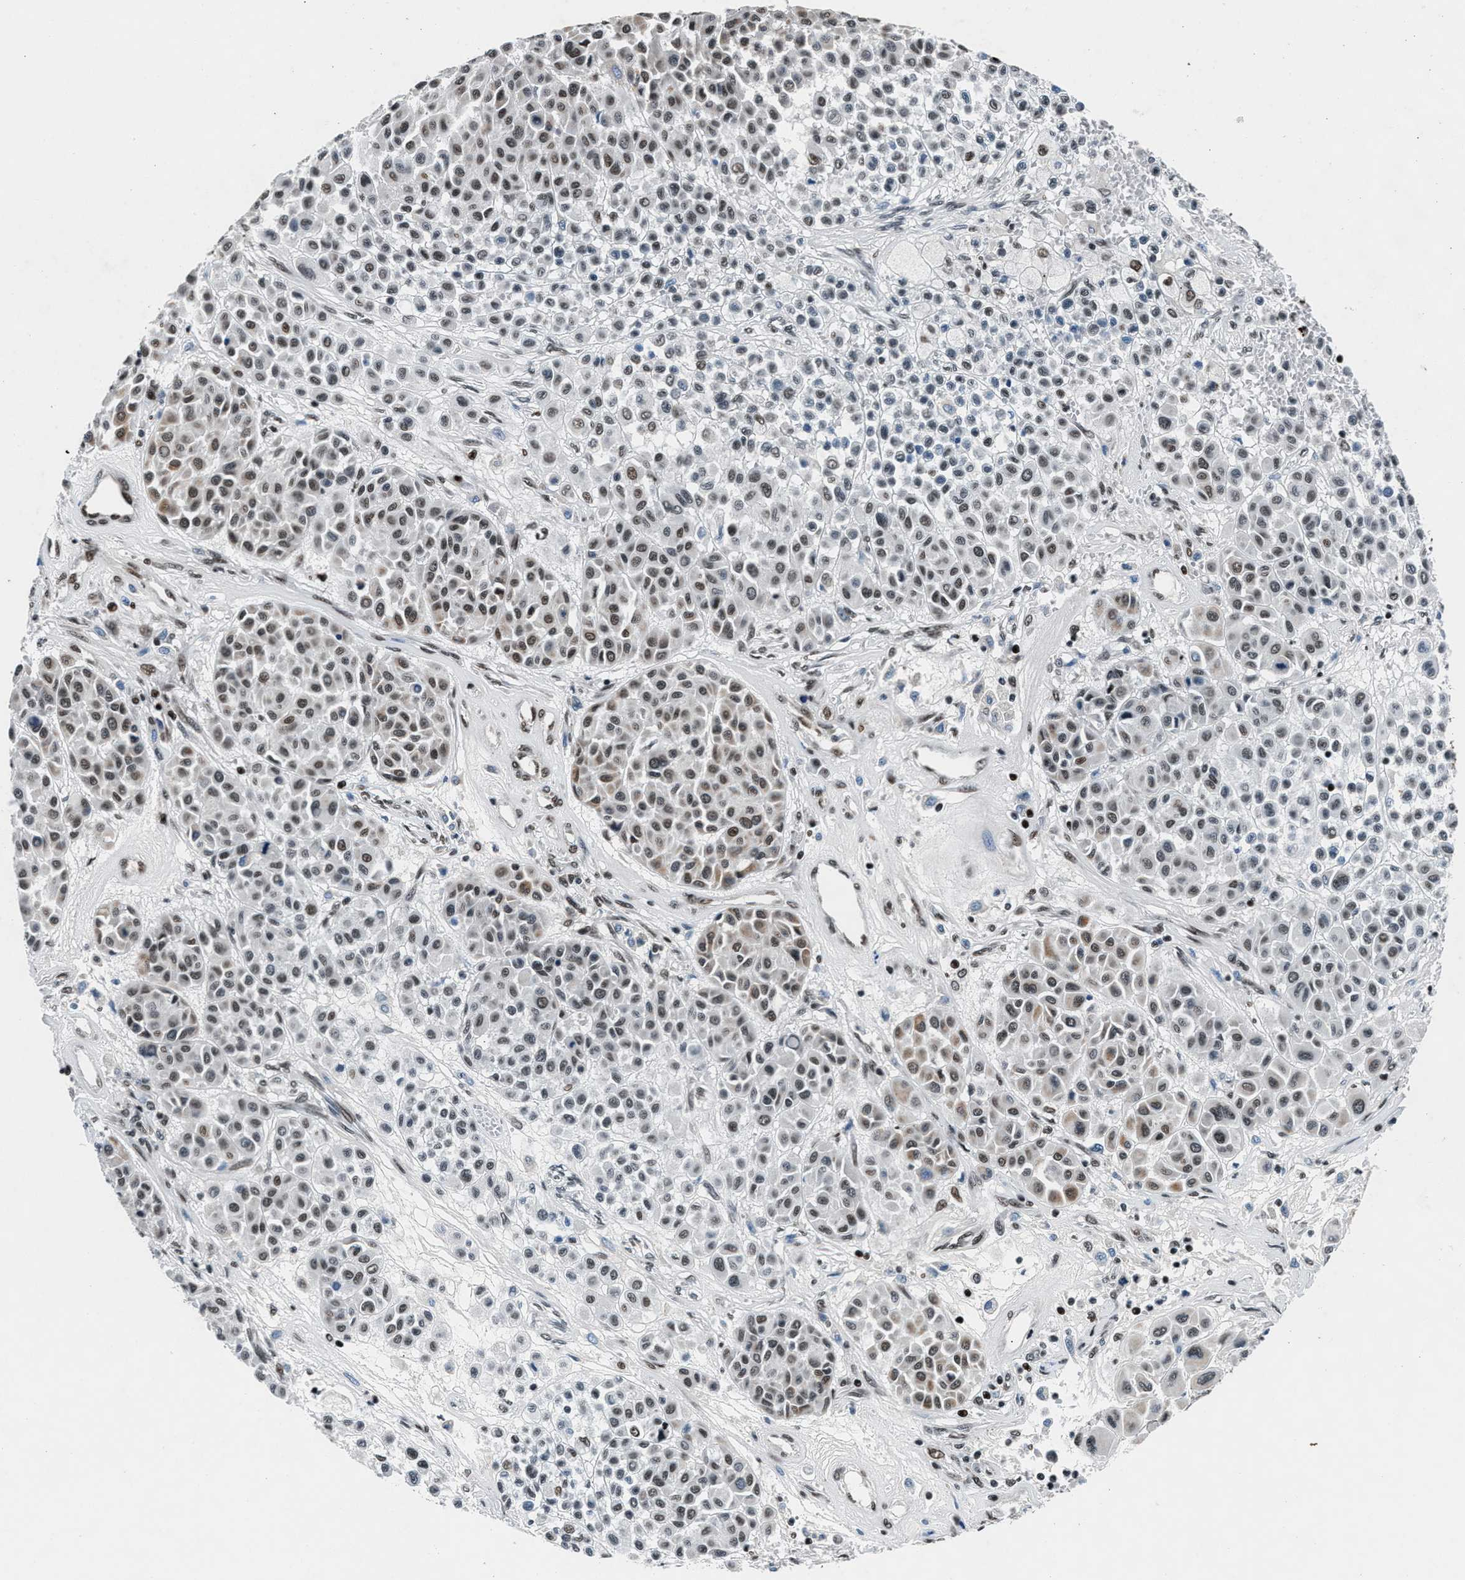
{"staining": {"intensity": "weak", "quantity": ">75%", "location": "nuclear"}, "tissue": "melanoma", "cell_type": "Tumor cells", "image_type": "cancer", "snomed": [{"axis": "morphology", "description": "Malignant melanoma, Metastatic site"}, {"axis": "topography", "description": "Soft tissue"}], "caption": "Protein staining of malignant melanoma (metastatic site) tissue shows weak nuclear staining in approximately >75% of tumor cells.", "gene": "PRRC2B", "patient": {"sex": "male", "age": 41}}